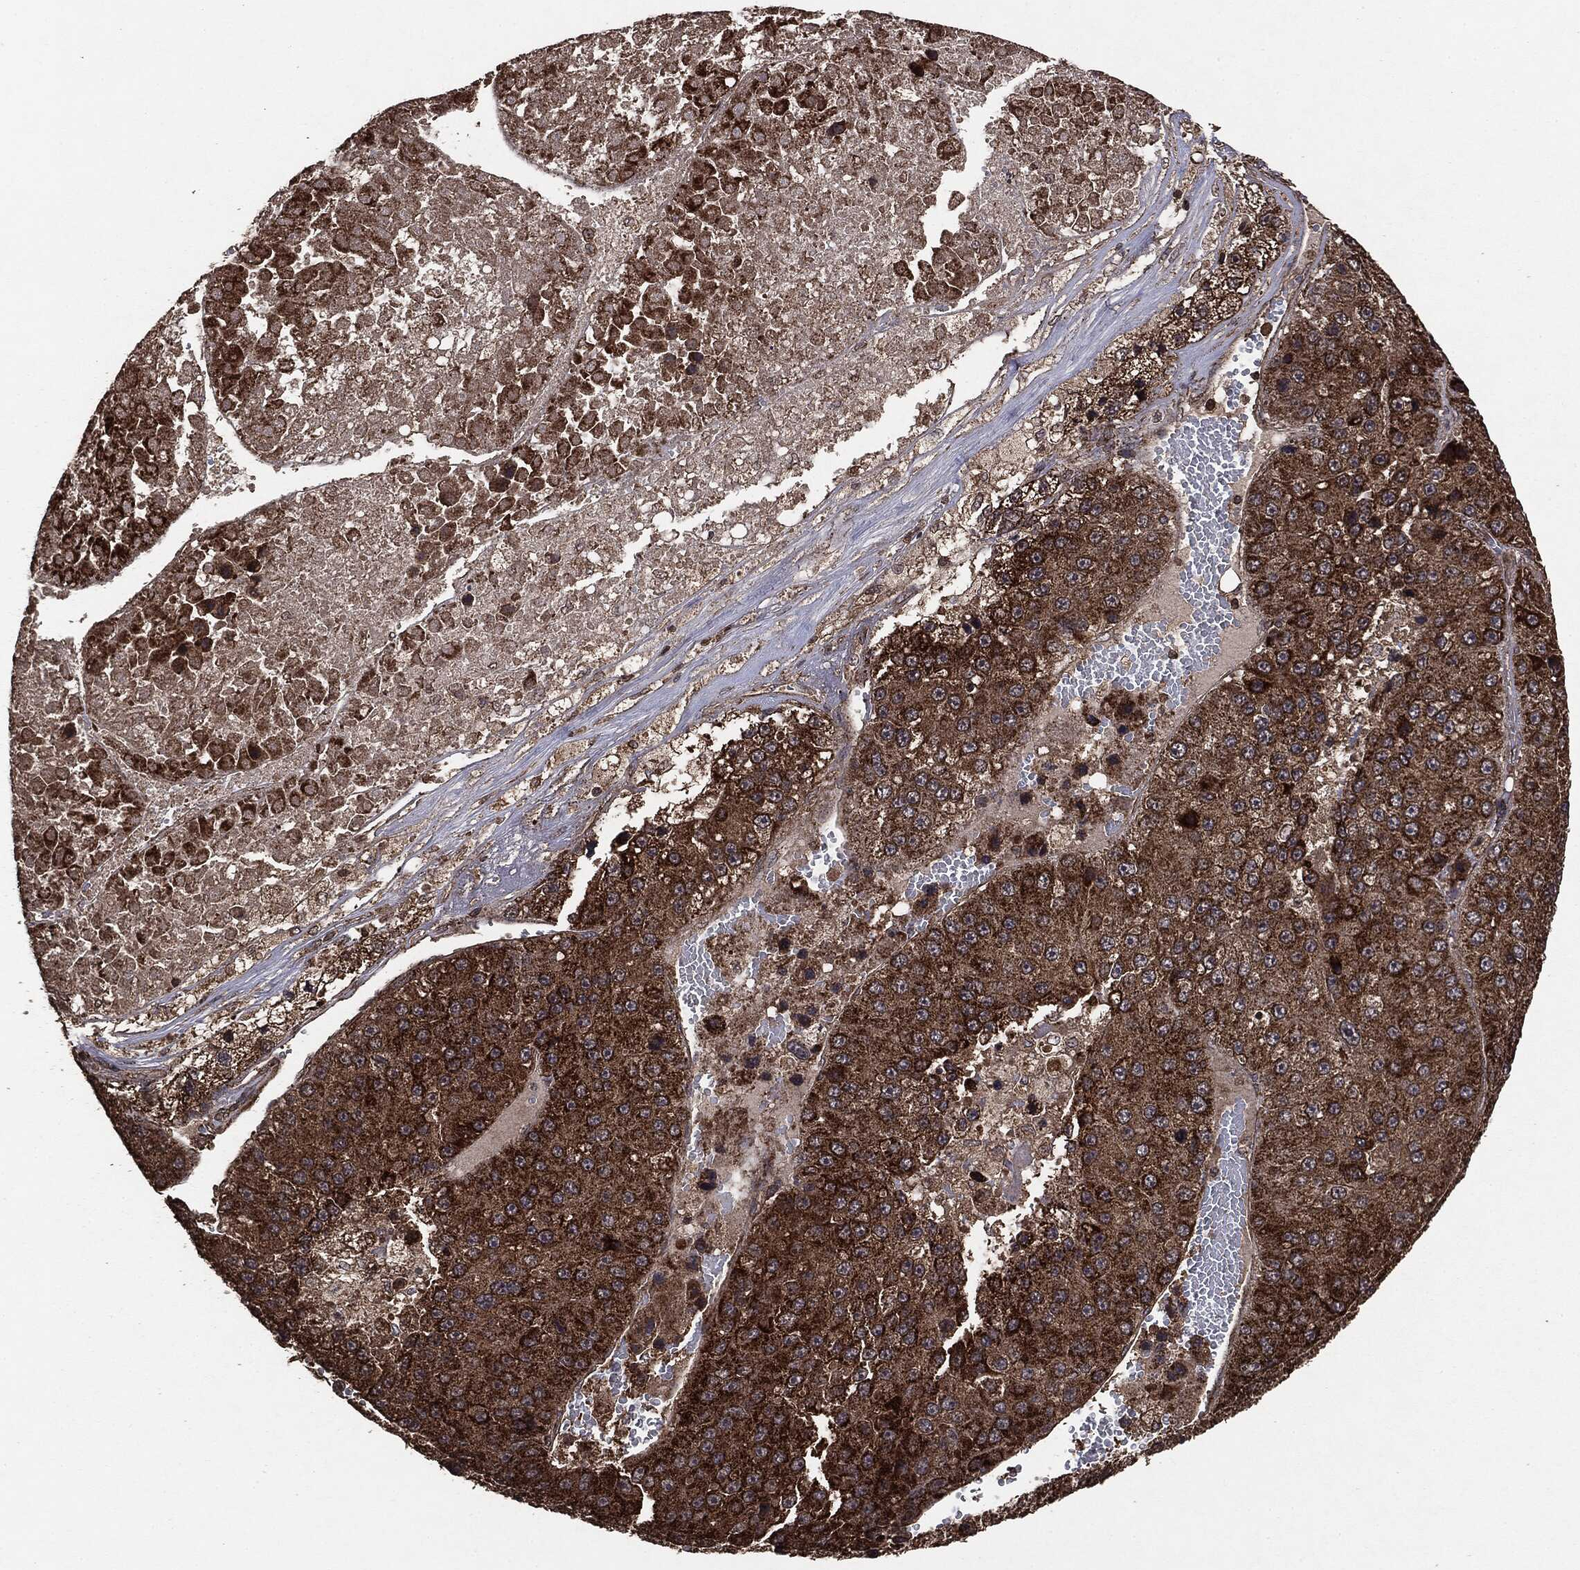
{"staining": {"intensity": "strong", "quantity": ">75%", "location": "cytoplasmic/membranous"}, "tissue": "liver cancer", "cell_type": "Tumor cells", "image_type": "cancer", "snomed": [{"axis": "morphology", "description": "Carcinoma, Hepatocellular, NOS"}, {"axis": "topography", "description": "Liver"}], "caption": "Immunohistochemistry (DAB) staining of liver cancer demonstrates strong cytoplasmic/membranous protein staining in about >75% of tumor cells.", "gene": "MTOR", "patient": {"sex": "female", "age": 73}}